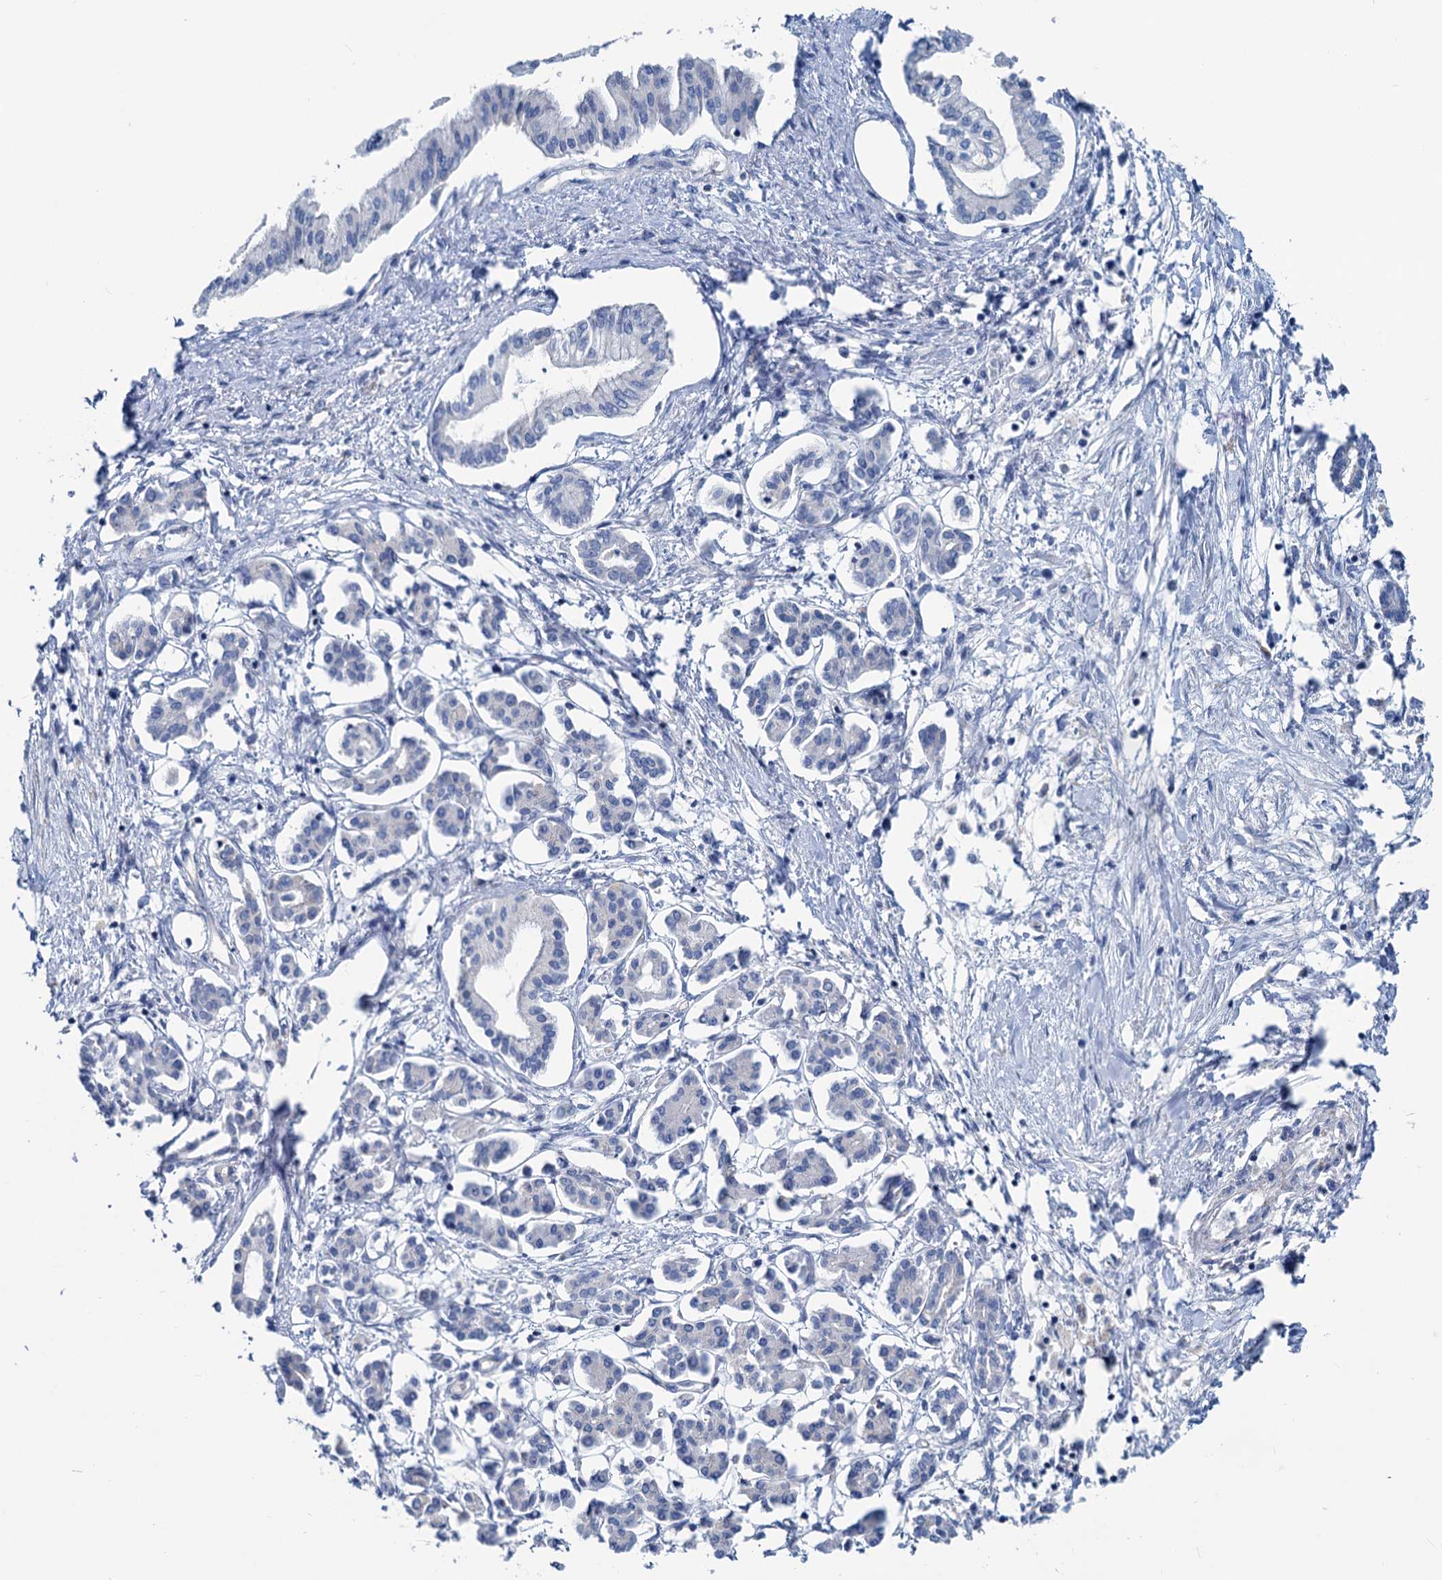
{"staining": {"intensity": "negative", "quantity": "none", "location": "none"}, "tissue": "pancreatic cancer", "cell_type": "Tumor cells", "image_type": "cancer", "snomed": [{"axis": "morphology", "description": "Adenocarcinoma, NOS"}, {"axis": "topography", "description": "Pancreas"}], "caption": "Human adenocarcinoma (pancreatic) stained for a protein using immunohistochemistry shows no positivity in tumor cells.", "gene": "SLC1A3", "patient": {"sex": "female", "age": 50}}